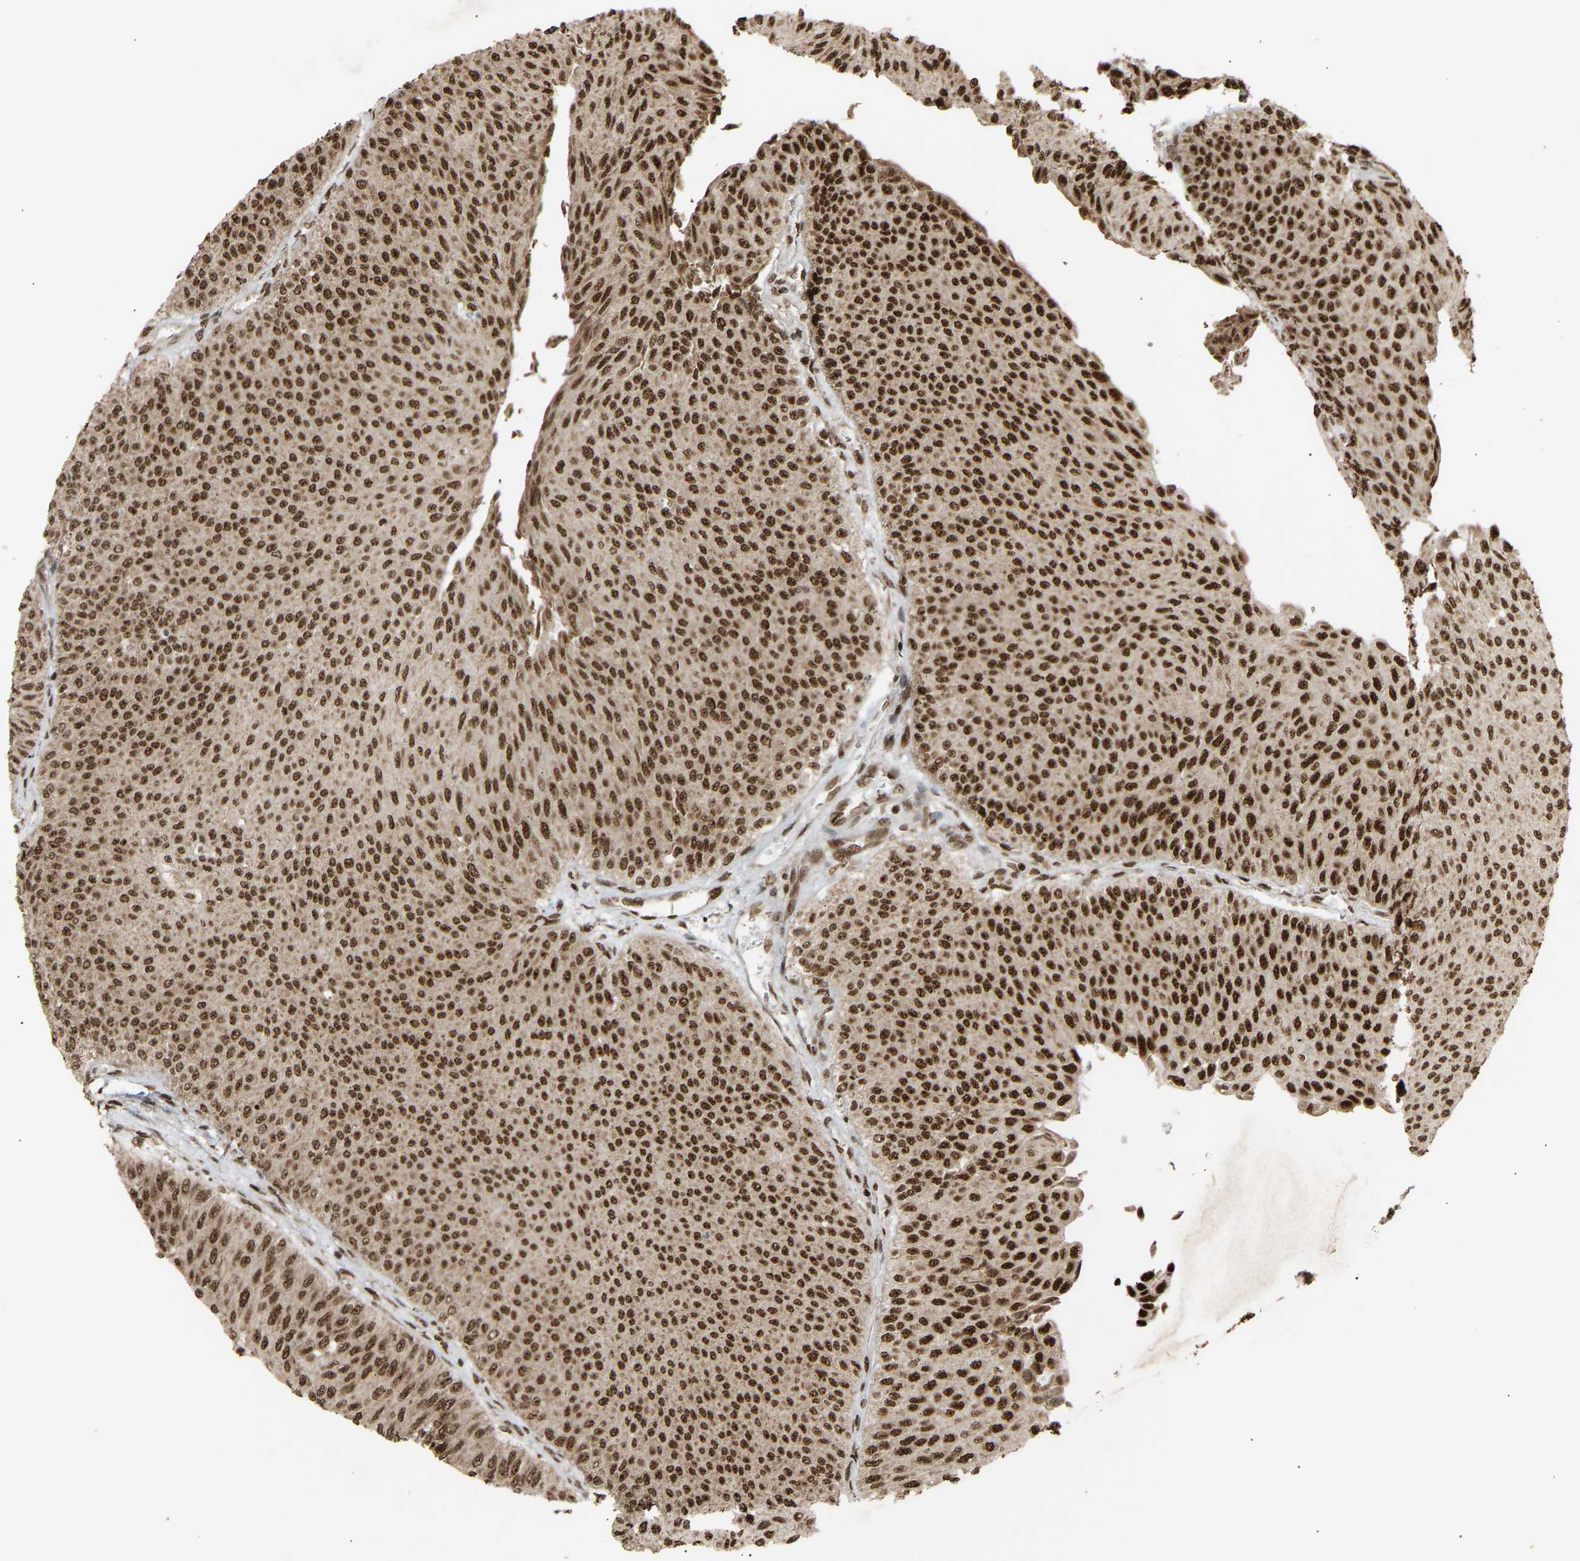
{"staining": {"intensity": "strong", "quantity": ">75%", "location": "nuclear"}, "tissue": "urothelial cancer", "cell_type": "Tumor cells", "image_type": "cancer", "snomed": [{"axis": "morphology", "description": "Urothelial carcinoma, Low grade"}, {"axis": "topography", "description": "Urinary bladder"}], "caption": "A high amount of strong nuclear expression is seen in about >75% of tumor cells in urothelial carcinoma (low-grade) tissue. The staining was performed using DAB (3,3'-diaminobenzidine), with brown indicating positive protein expression. Nuclei are stained blue with hematoxylin.", "gene": "ALYREF", "patient": {"sex": "male", "age": 78}}